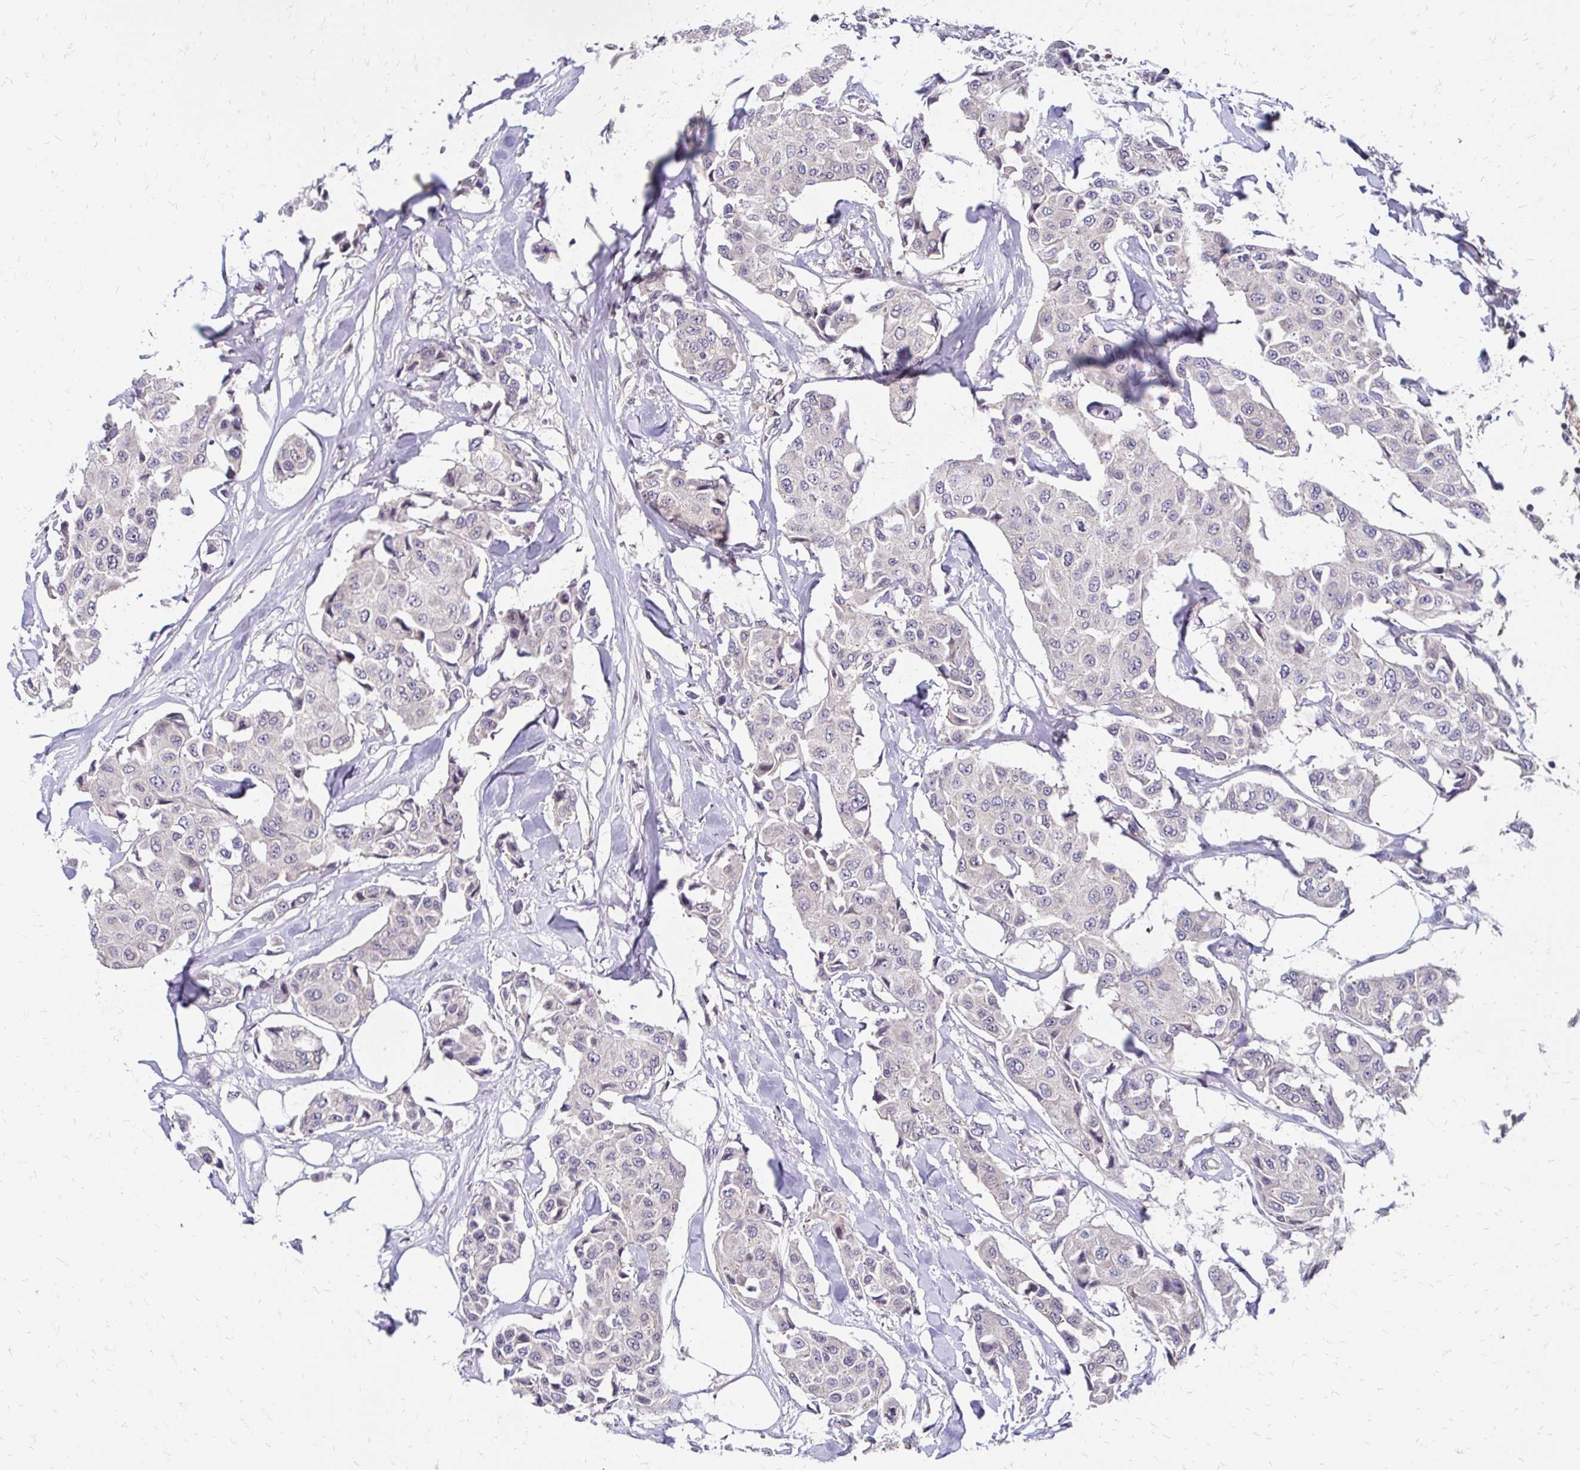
{"staining": {"intensity": "negative", "quantity": "none", "location": "none"}, "tissue": "breast cancer", "cell_type": "Tumor cells", "image_type": "cancer", "snomed": [{"axis": "morphology", "description": "Duct carcinoma"}, {"axis": "topography", "description": "Breast"}, {"axis": "topography", "description": "Lymph node"}], "caption": "This is an IHC histopathology image of breast invasive ductal carcinoma. There is no expression in tumor cells.", "gene": "CBX7", "patient": {"sex": "female", "age": 80}}